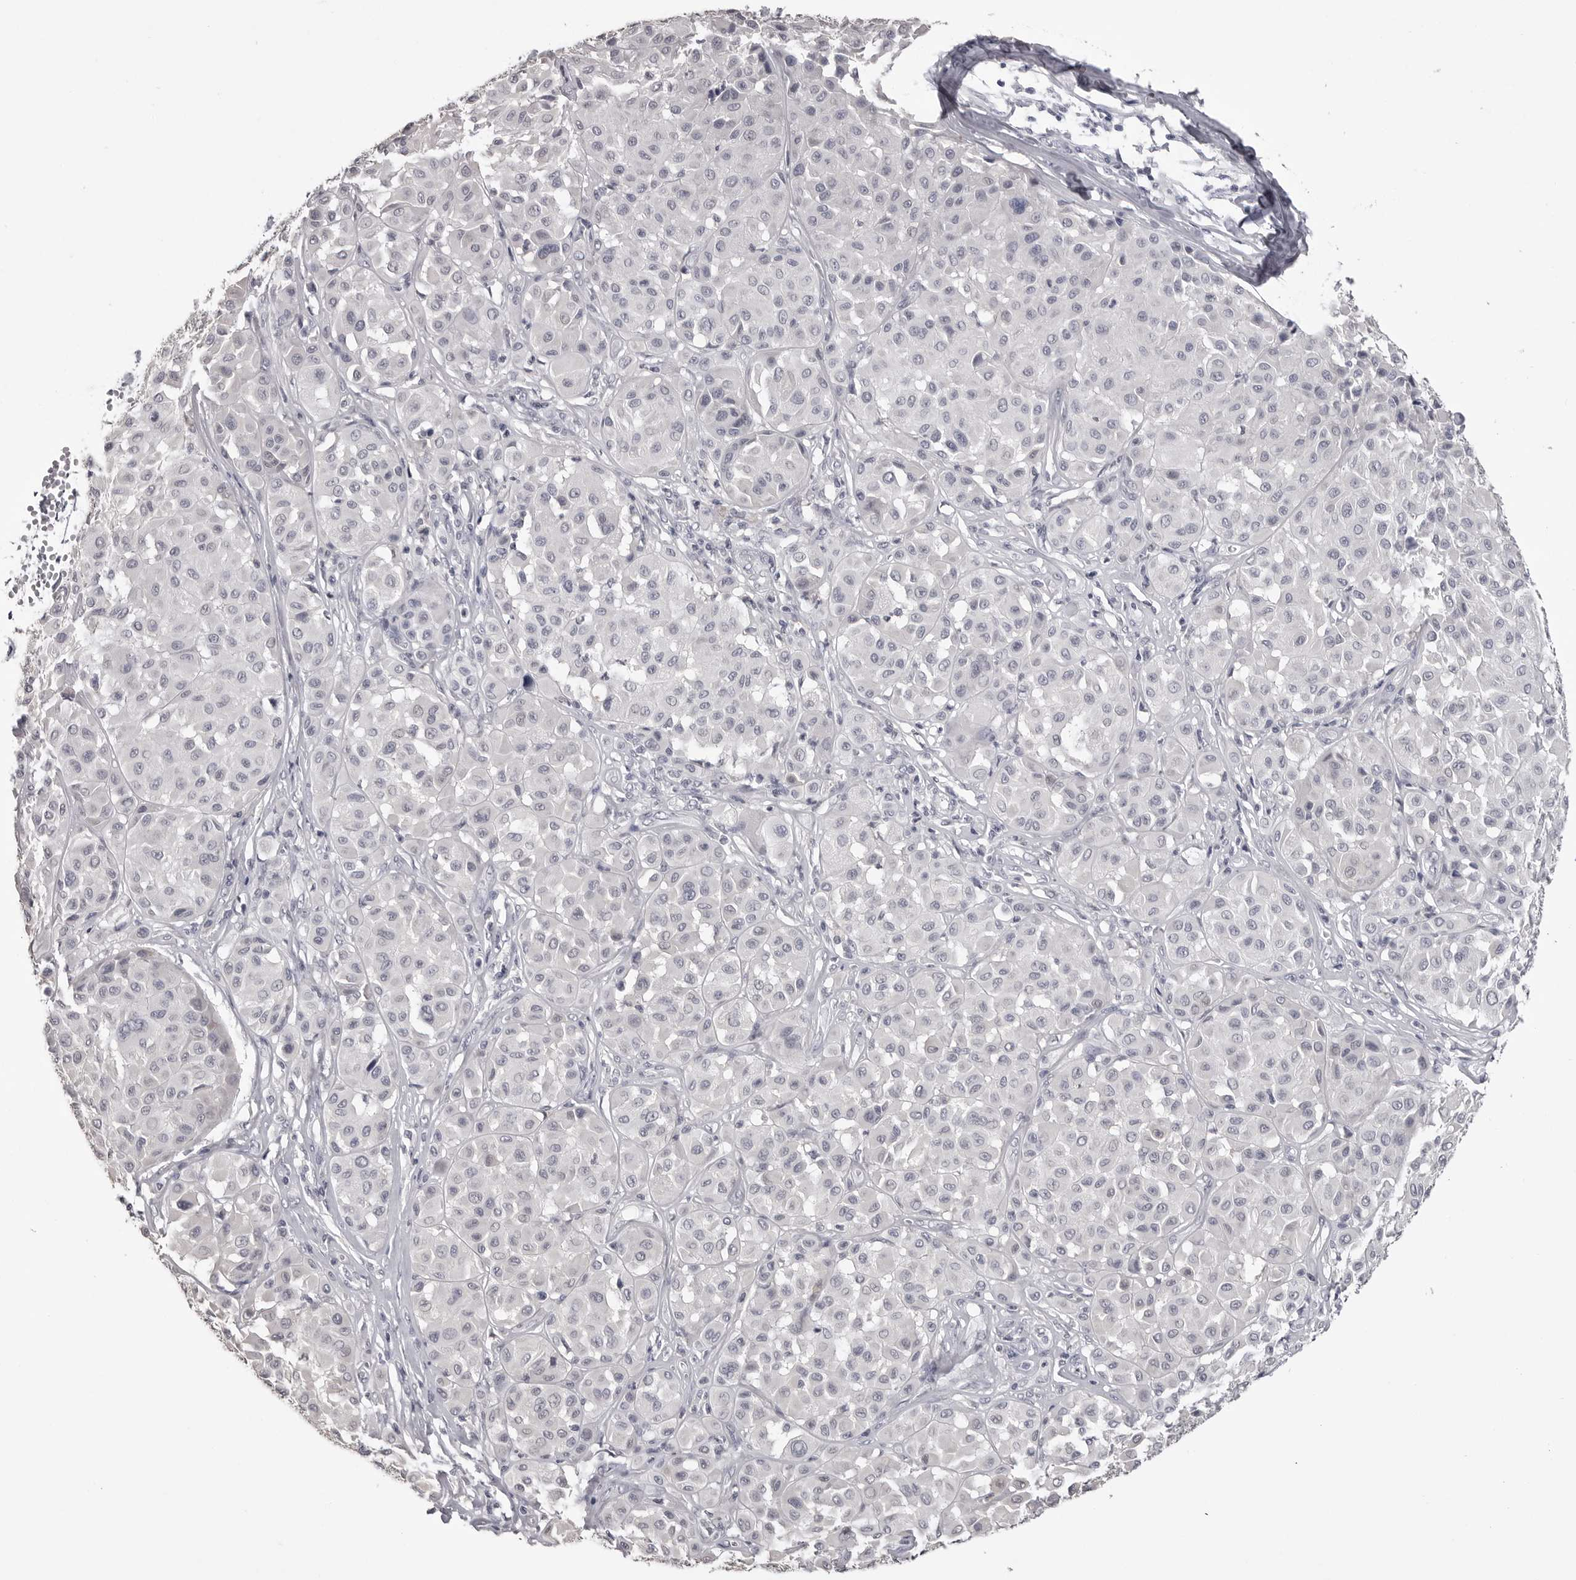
{"staining": {"intensity": "negative", "quantity": "none", "location": "none"}, "tissue": "melanoma", "cell_type": "Tumor cells", "image_type": "cancer", "snomed": [{"axis": "morphology", "description": "Malignant melanoma, Metastatic site"}, {"axis": "topography", "description": "Soft tissue"}], "caption": "Tumor cells show no significant positivity in malignant melanoma (metastatic site).", "gene": "GPN2", "patient": {"sex": "male", "age": 41}}